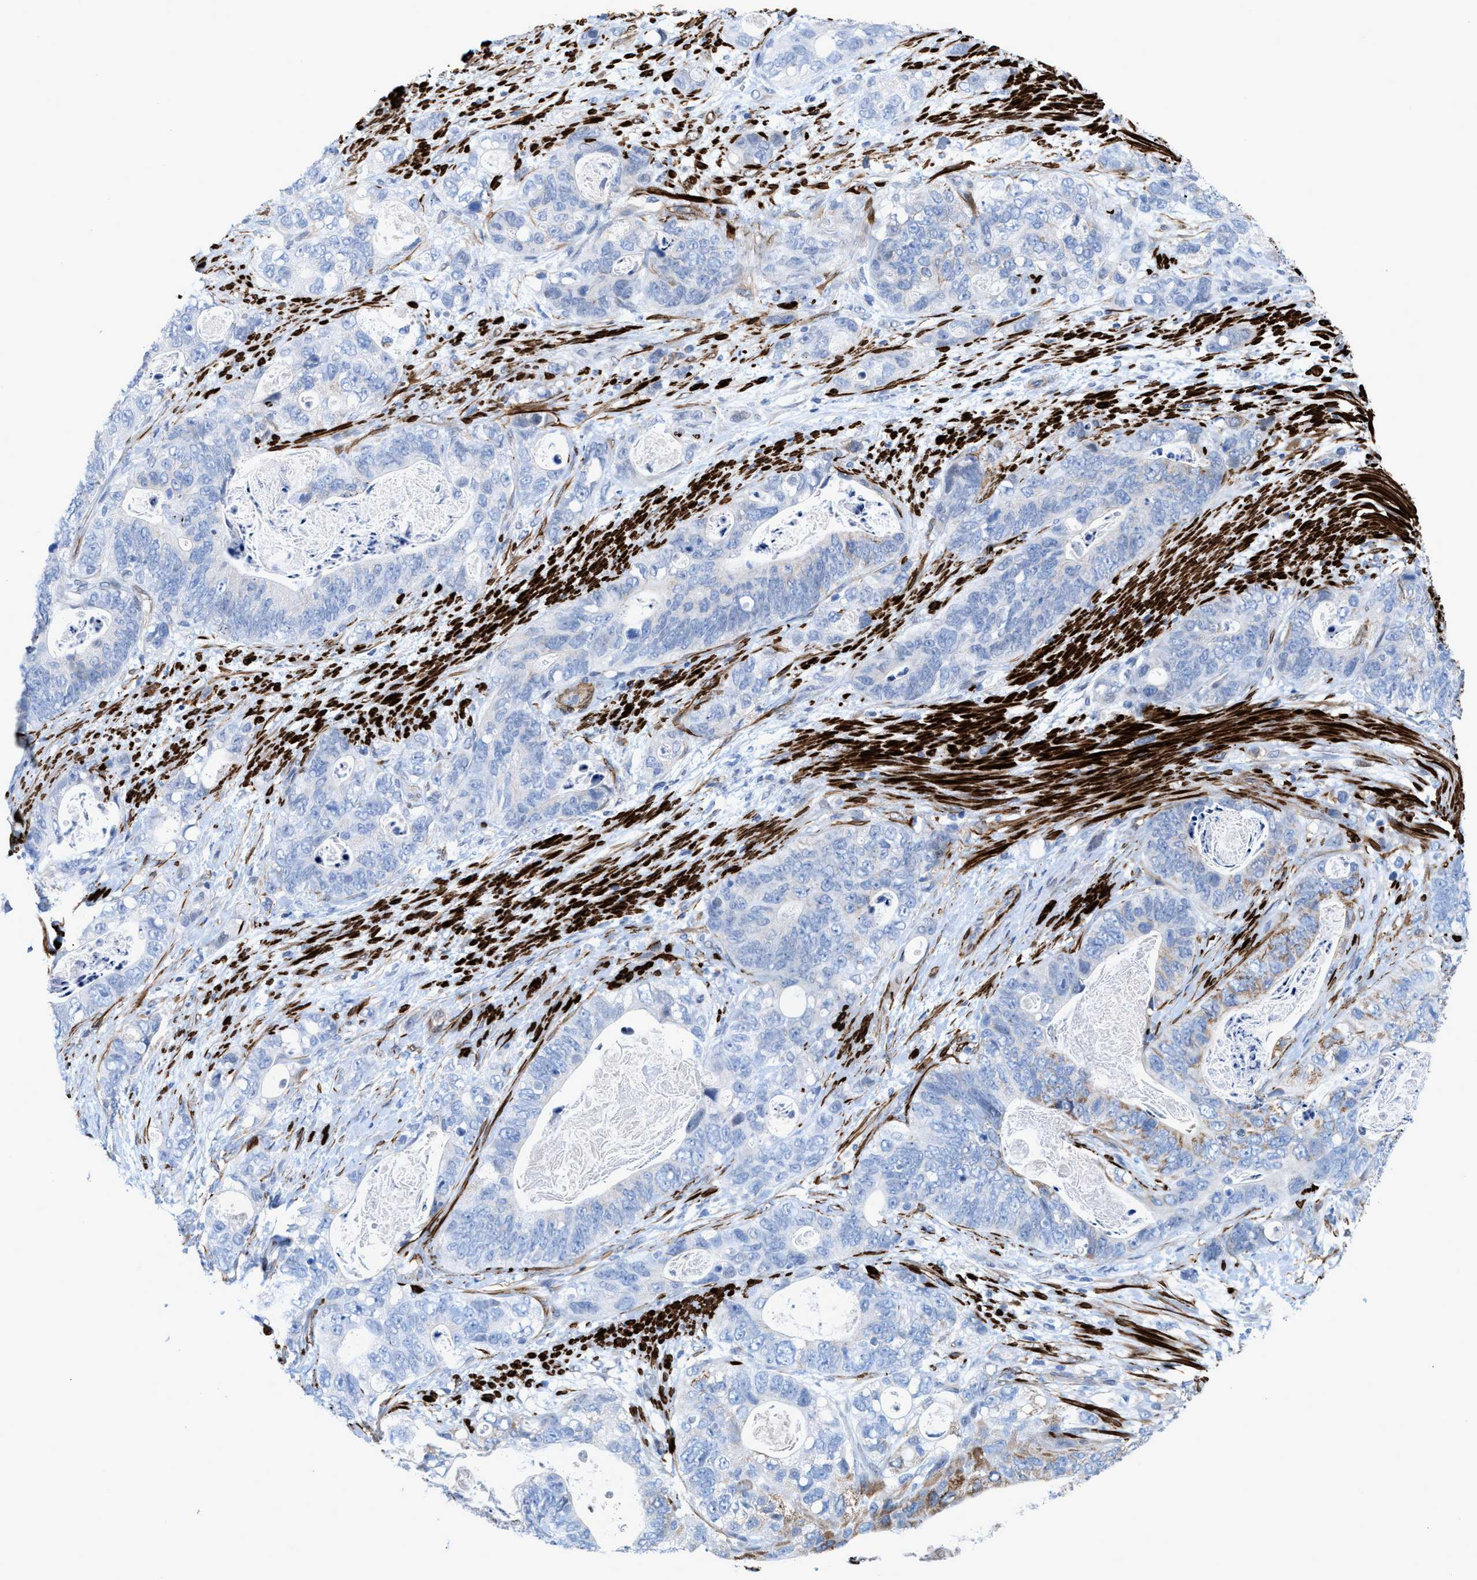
{"staining": {"intensity": "negative", "quantity": "none", "location": "none"}, "tissue": "stomach cancer", "cell_type": "Tumor cells", "image_type": "cancer", "snomed": [{"axis": "morphology", "description": "Normal tissue, NOS"}, {"axis": "morphology", "description": "Adenocarcinoma, NOS"}, {"axis": "topography", "description": "Stomach"}], "caption": "The immunohistochemistry photomicrograph has no significant positivity in tumor cells of adenocarcinoma (stomach) tissue.", "gene": "TAGLN", "patient": {"sex": "female", "age": 89}}